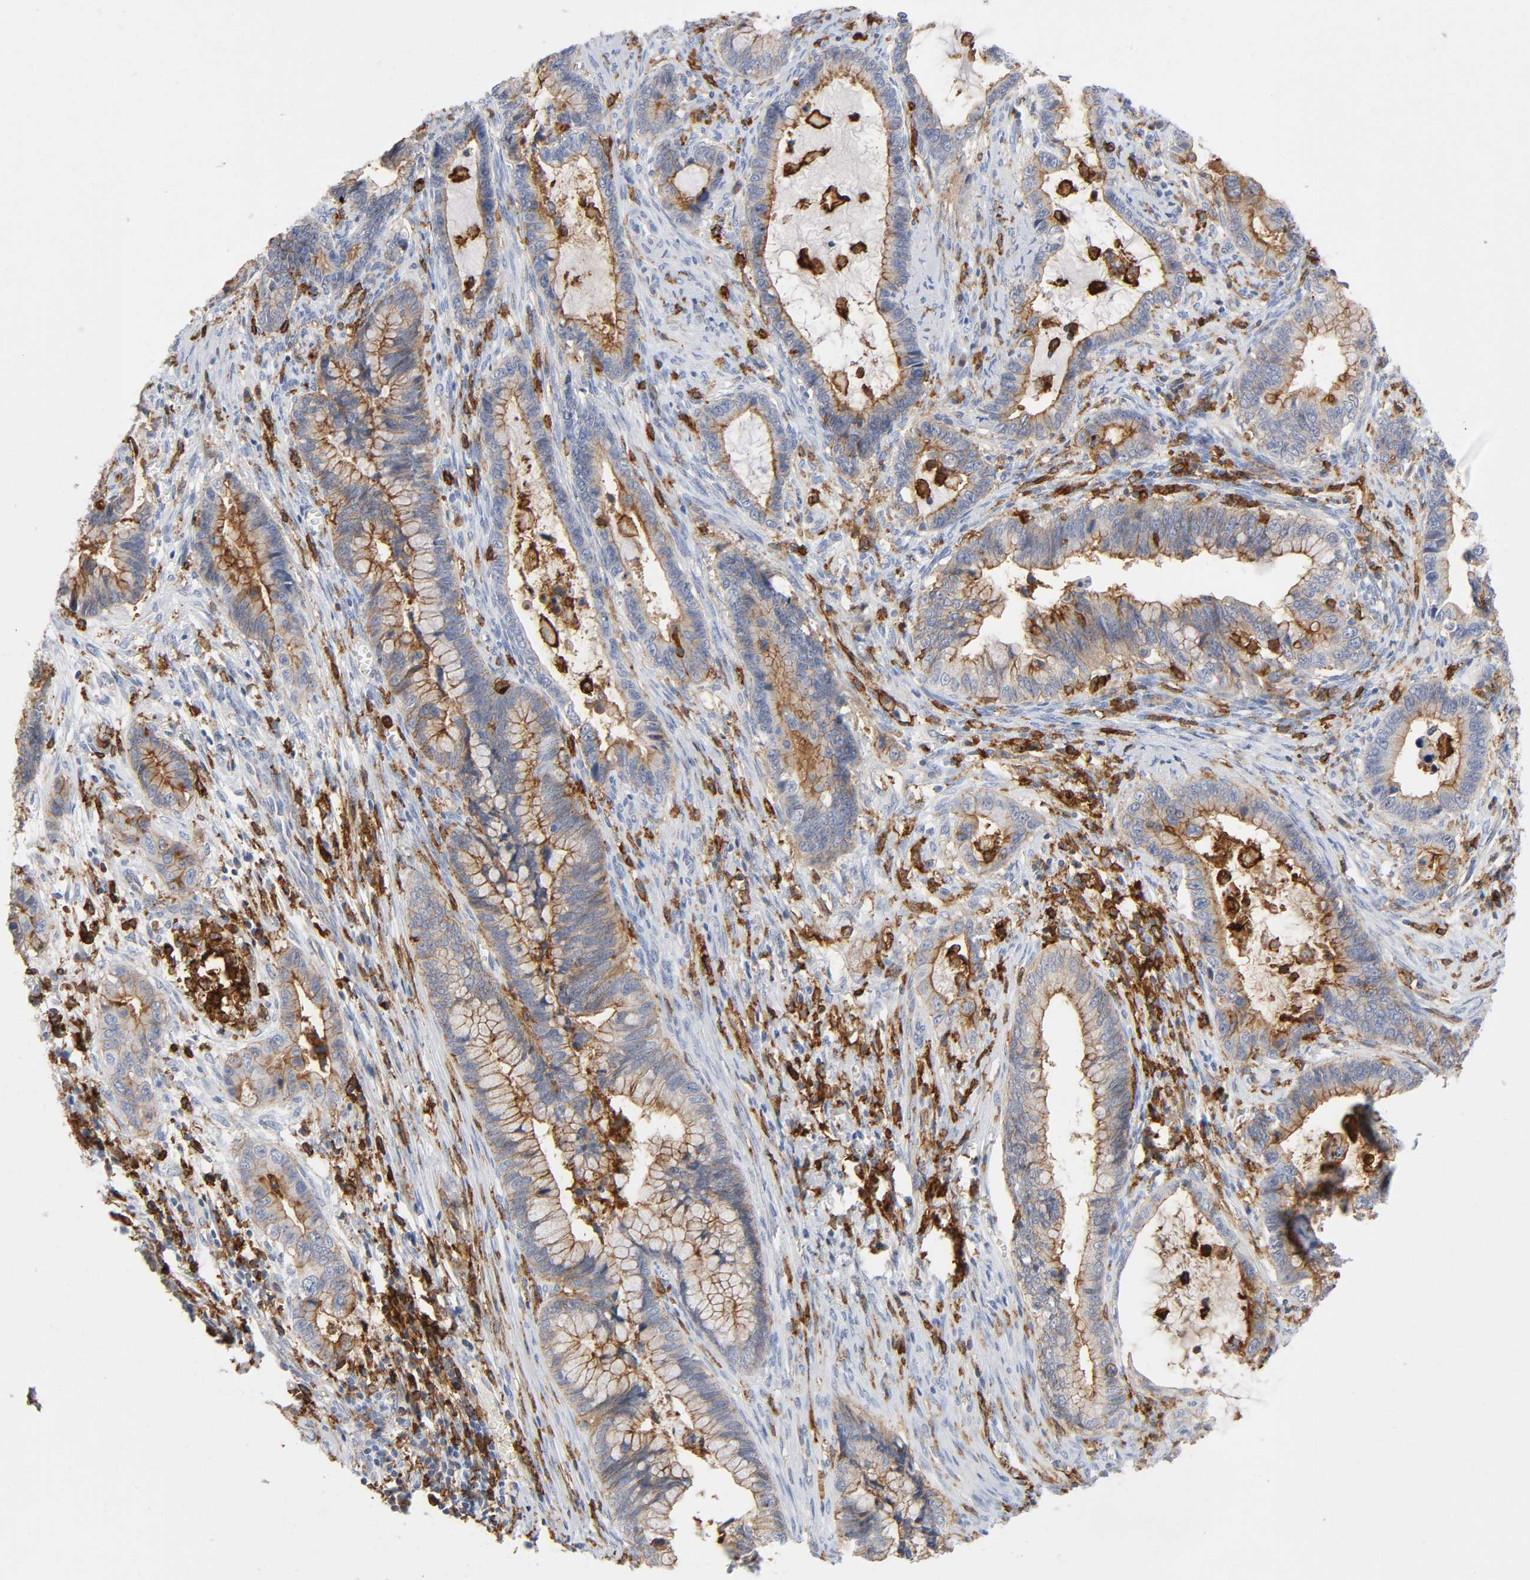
{"staining": {"intensity": "weak", "quantity": "<25%", "location": "cytoplasmic/membranous"}, "tissue": "cervical cancer", "cell_type": "Tumor cells", "image_type": "cancer", "snomed": [{"axis": "morphology", "description": "Adenocarcinoma, NOS"}, {"axis": "topography", "description": "Cervix"}], "caption": "Tumor cells are negative for protein expression in human adenocarcinoma (cervical).", "gene": "LYN", "patient": {"sex": "female", "age": 44}}